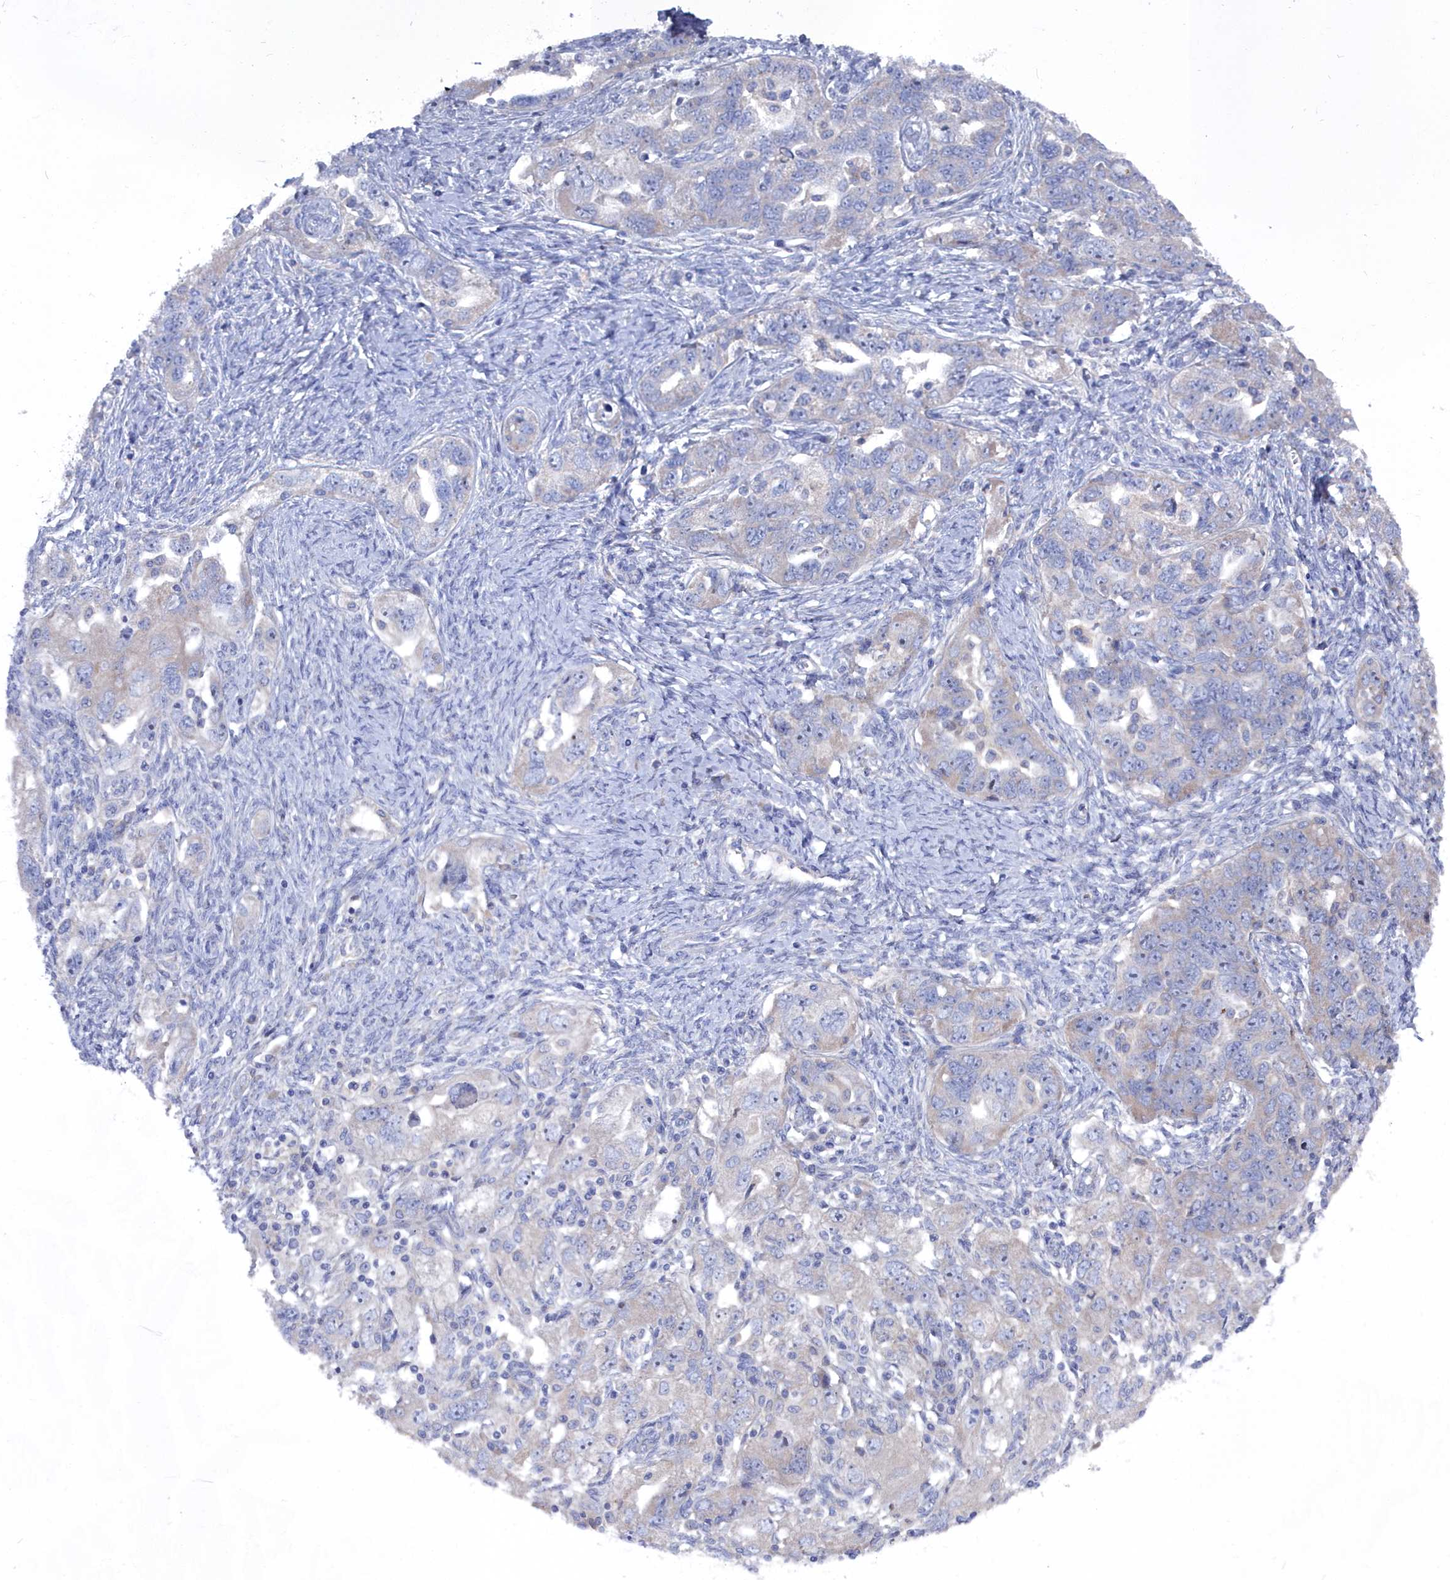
{"staining": {"intensity": "negative", "quantity": "none", "location": "none"}, "tissue": "ovarian cancer", "cell_type": "Tumor cells", "image_type": "cancer", "snomed": [{"axis": "morphology", "description": "Carcinoma, NOS"}, {"axis": "morphology", "description": "Cystadenocarcinoma, serous, NOS"}, {"axis": "topography", "description": "Ovary"}], "caption": "DAB immunohistochemical staining of human ovarian cancer displays no significant staining in tumor cells.", "gene": "CCDC149", "patient": {"sex": "female", "age": 69}}